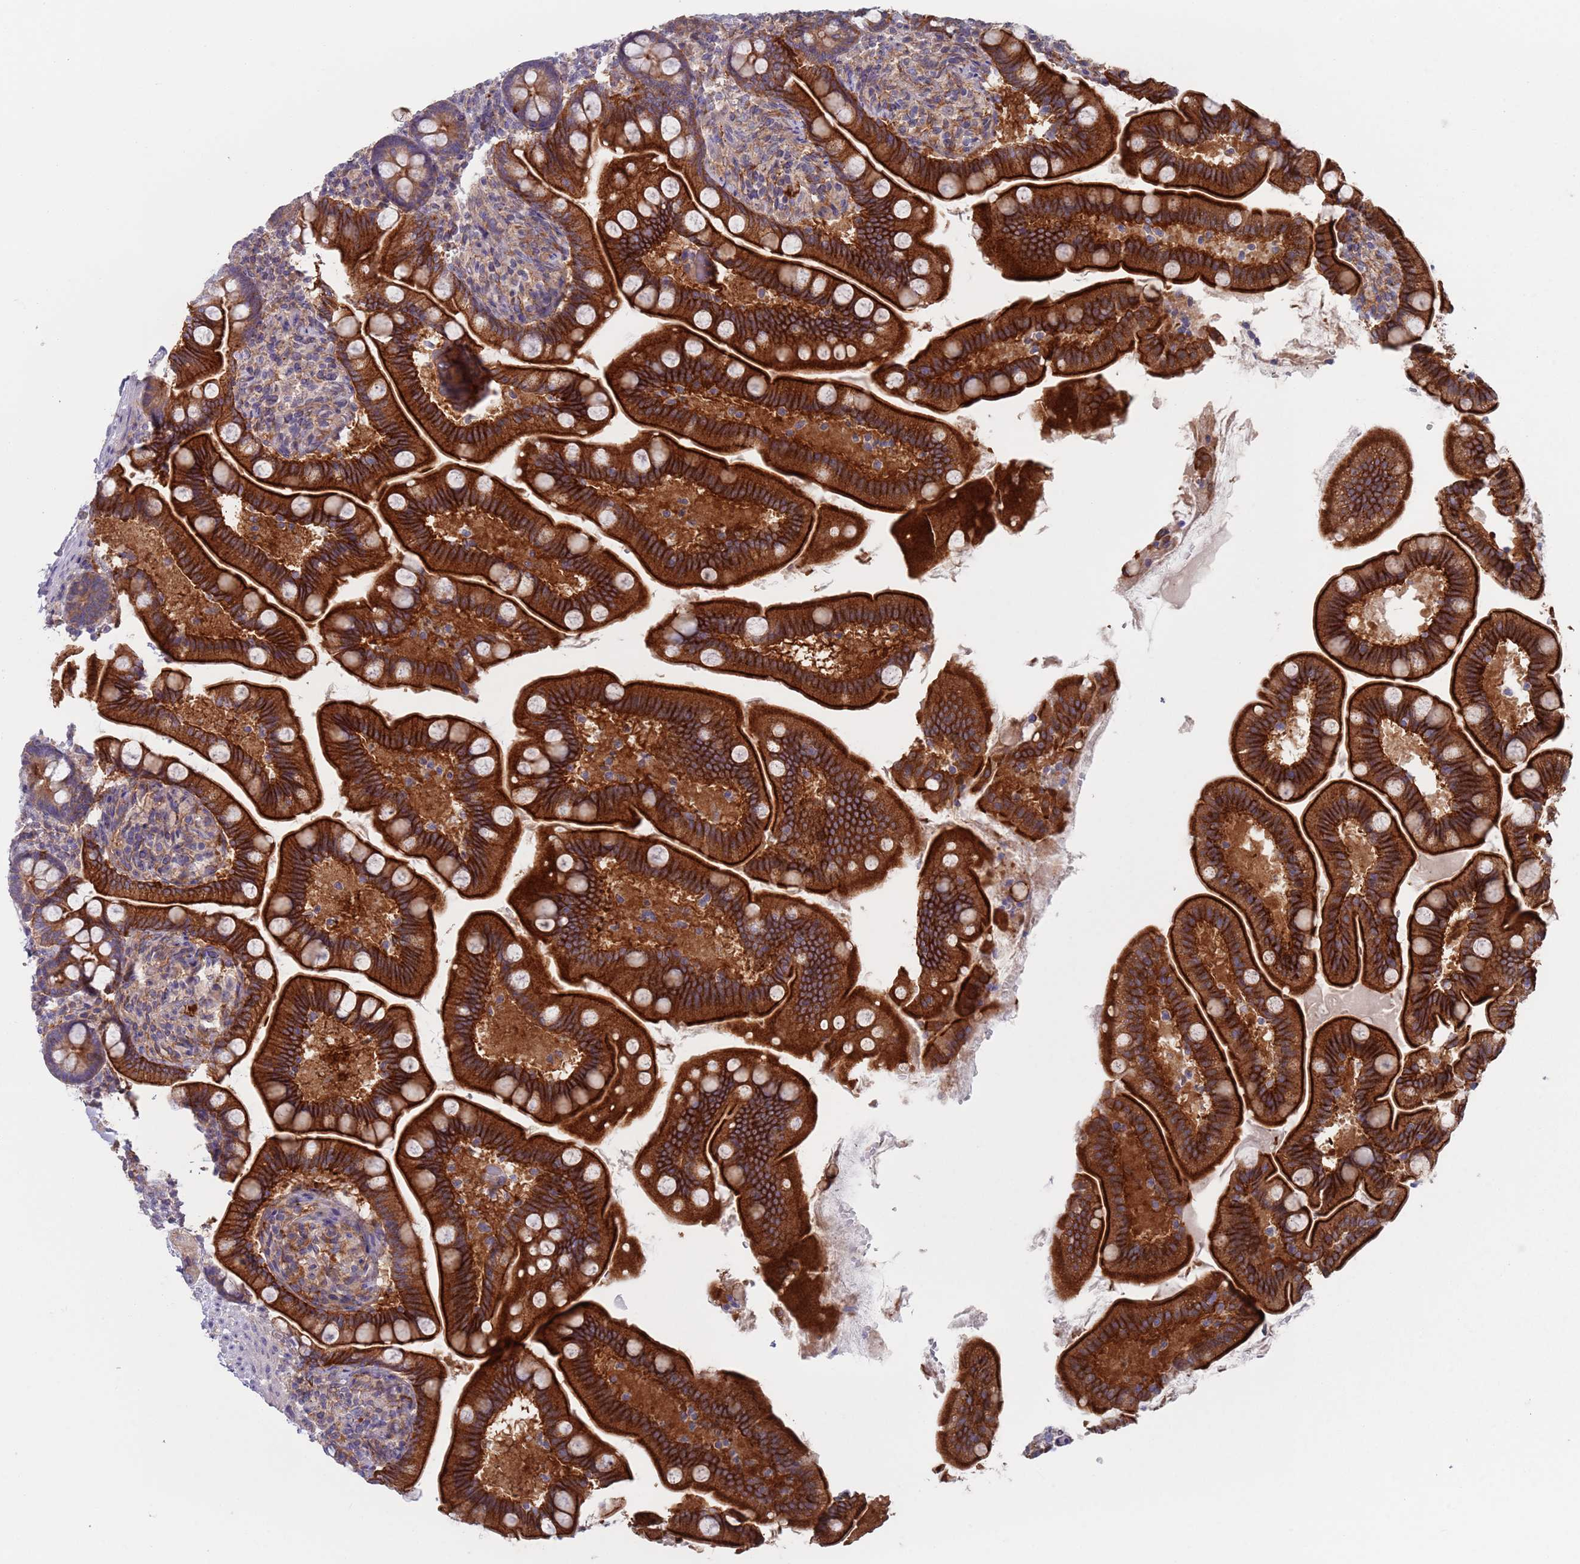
{"staining": {"intensity": "strong", "quantity": ">75%", "location": "cytoplasmic/membranous"}, "tissue": "small intestine", "cell_type": "Glandular cells", "image_type": "normal", "snomed": [{"axis": "morphology", "description": "Normal tissue, NOS"}, {"axis": "topography", "description": "Small intestine"}], "caption": "Immunohistochemical staining of benign human small intestine displays high levels of strong cytoplasmic/membranous expression in approximately >75% of glandular cells. The protein is stained brown, and the nuclei are stained in blue (DAB IHC with brightfield microscopy, high magnification).", "gene": "APPL2", "patient": {"sex": "female", "age": 64}}